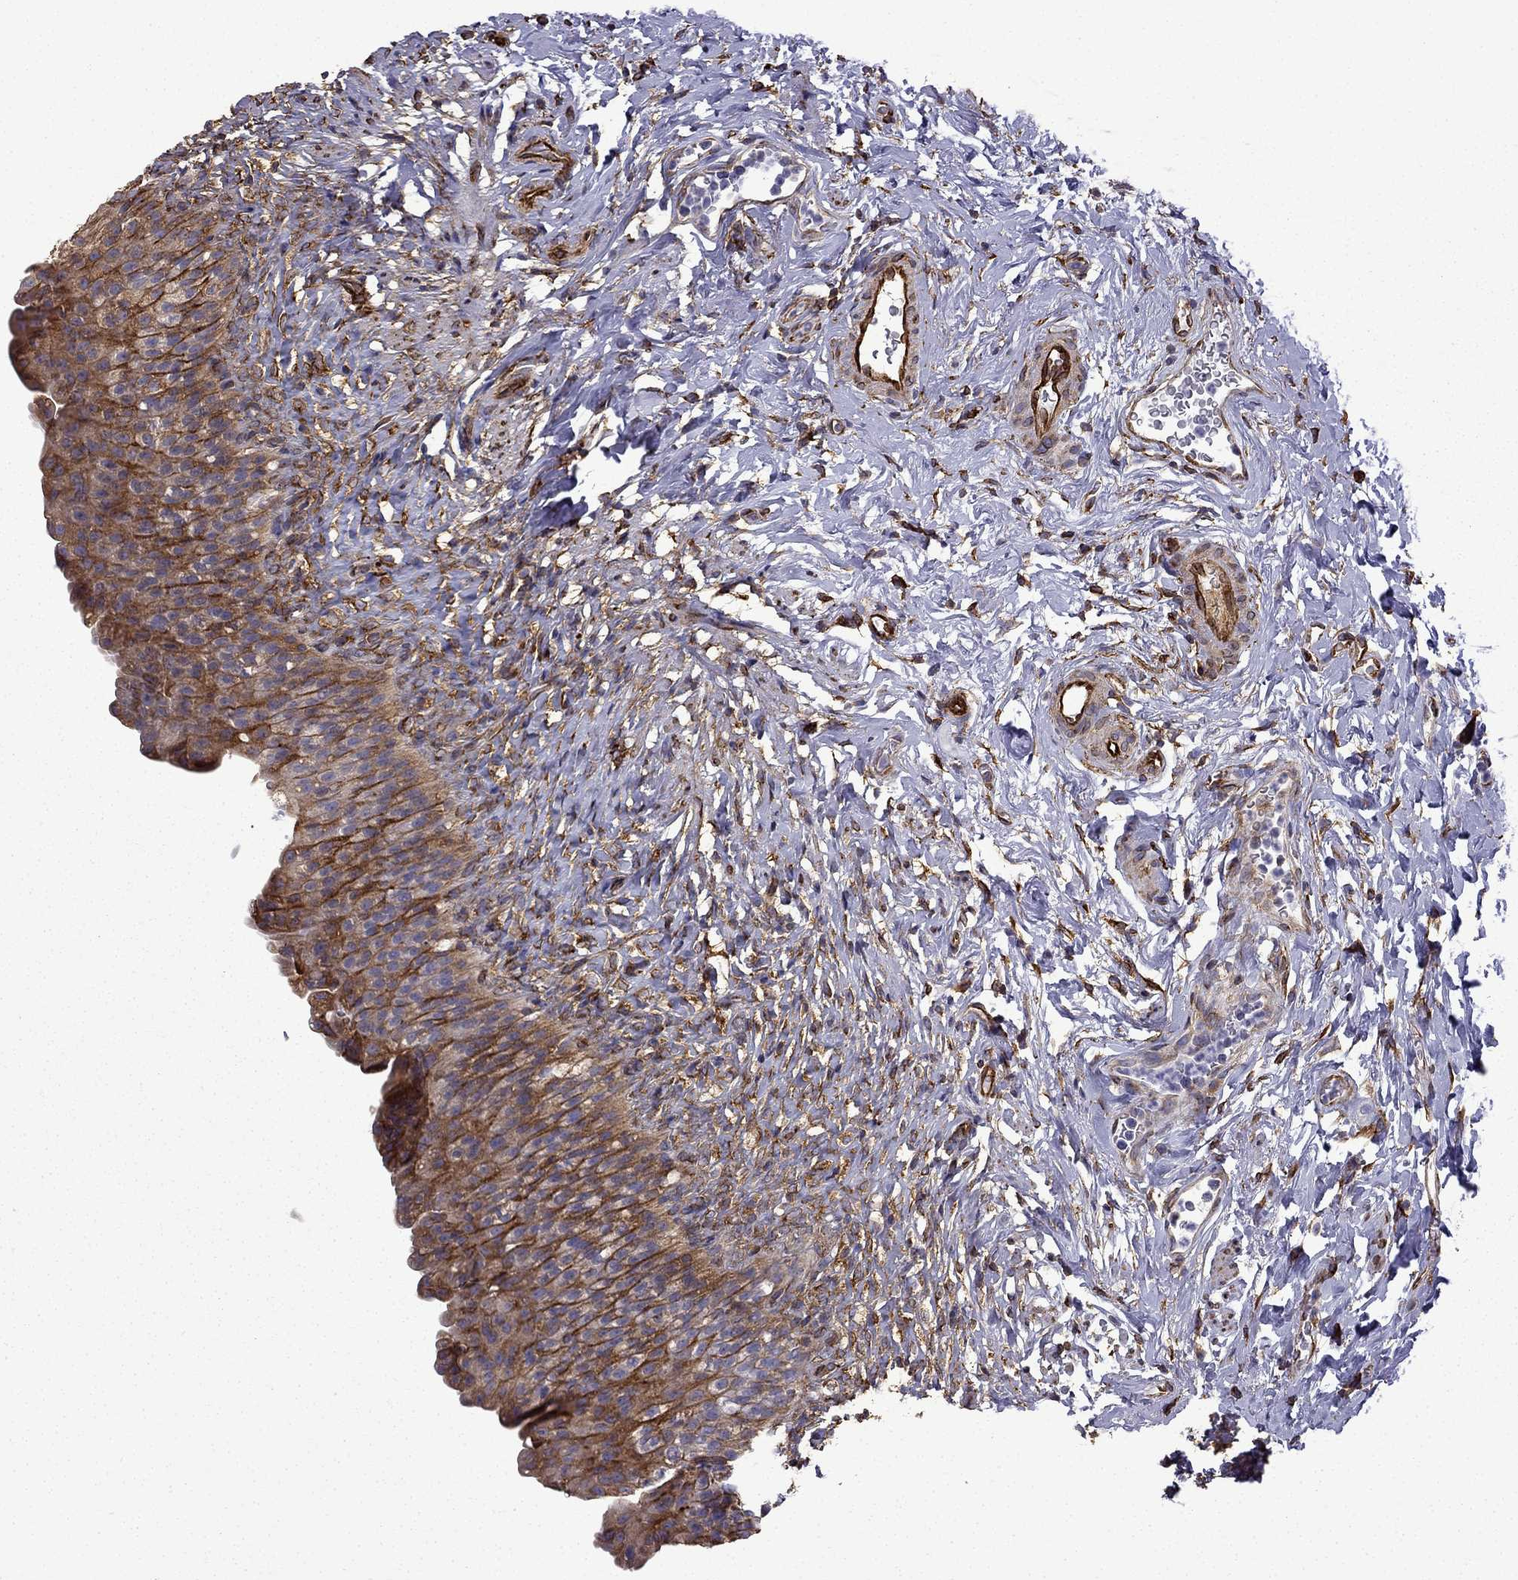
{"staining": {"intensity": "strong", "quantity": "25%-75%", "location": "cytoplasmic/membranous"}, "tissue": "urinary bladder", "cell_type": "Urothelial cells", "image_type": "normal", "snomed": [{"axis": "morphology", "description": "Normal tissue, NOS"}, {"axis": "topography", "description": "Urinary bladder"}], "caption": "Protein expression analysis of normal urinary bladder displays strong cytoplasmic/membranous positivity in about 25%-75% of urothelial cells.", "gene": "MAP4", "patient": {"sex": "male", "age": 76}}